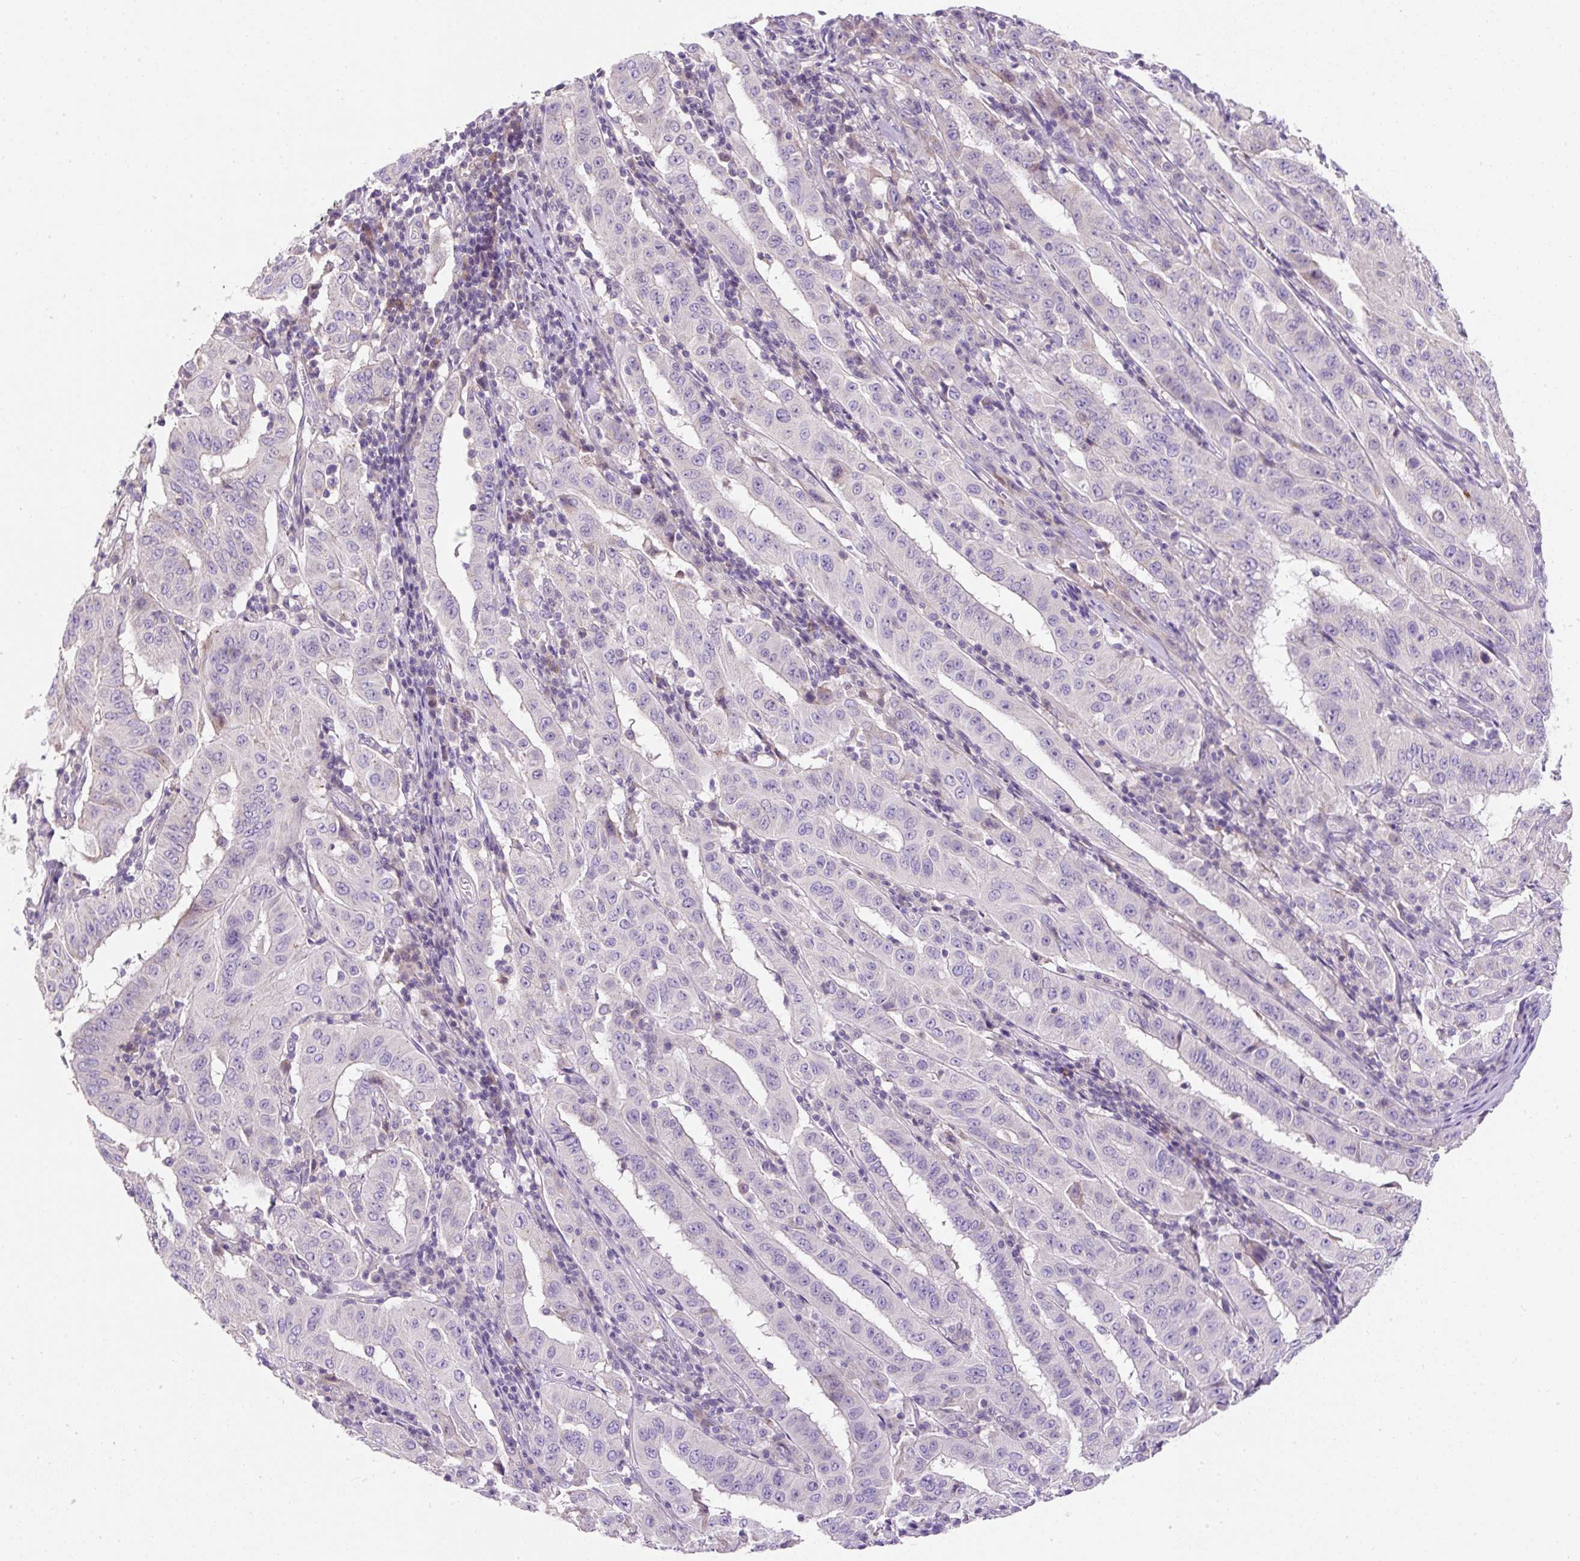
{"staining": {"intensity": "negative", "quantity": "none", "location": "none"}, "tissue": "pancreatic cancer", "cell_type": "Tumor cells", "image_type": "cancer", "snomed": [{"axis": "morphology", "description": "Adenocarcinoma, NOS"}, {"axis": "topography", "description": "Pancreas"}], "caption": "Tumor cells show no significant protein positivity in pancreatic adenocarcinoma.", "gene": "SUSD5", "patient": {"sex": "male", "age": 63}}